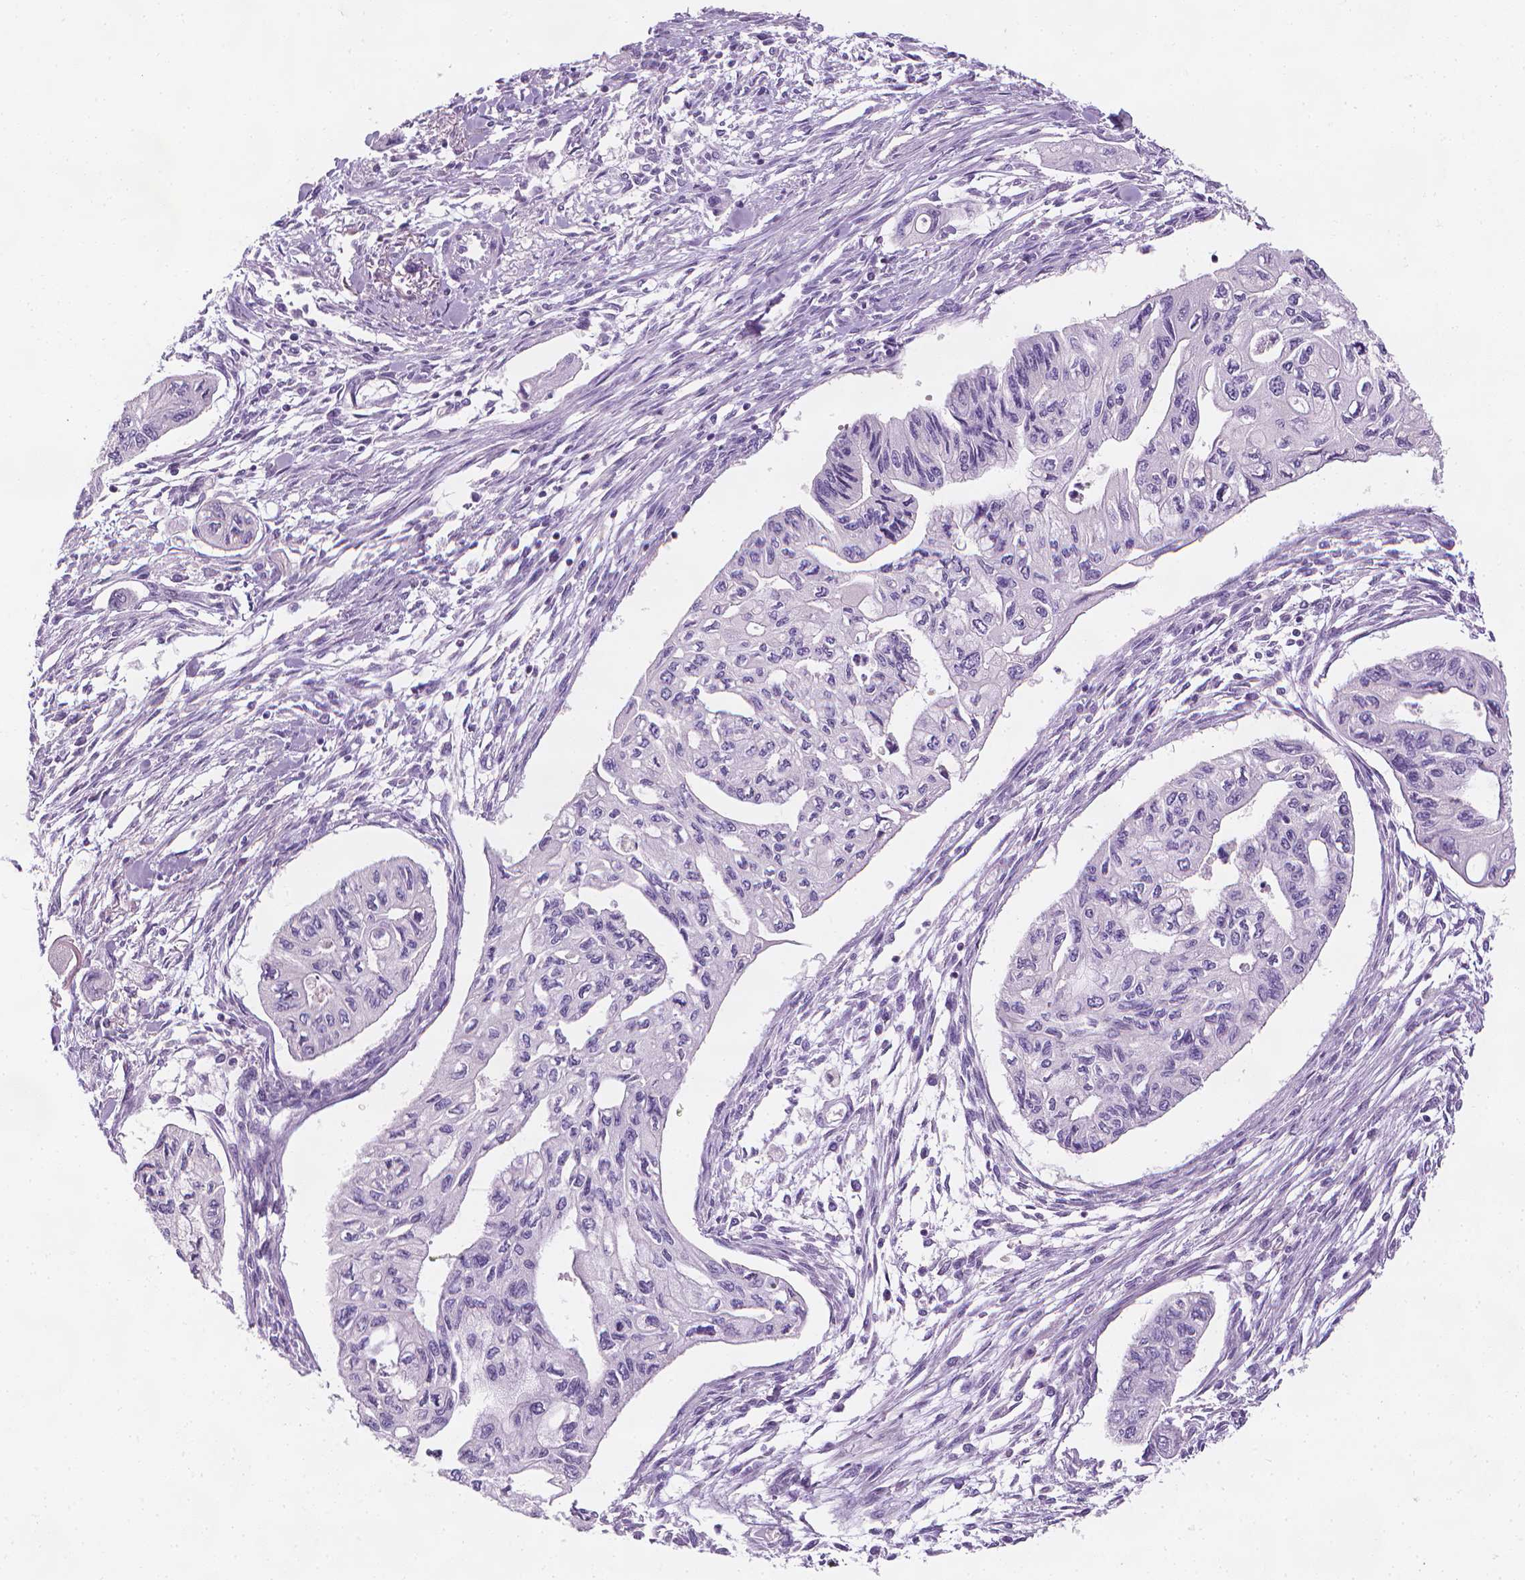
{"staining": {"intensity": "negative", "quantity": "none", "location": "none"}, "tissue": "pancreatic cancer", "cell_type": "Tumor cells", "image_type": "cancer", "snomed": [{"axis": "morphology", "description": "Adenocarcinoma, NOS"}, {"axis": "topography", "description": "Pancreas"}], "caption": "Tumor cells show no significant staining in pancreatic adenocarcinoma.", "gene": "DCAF8L1", "patient": {"sex": "female", "age": 76}}